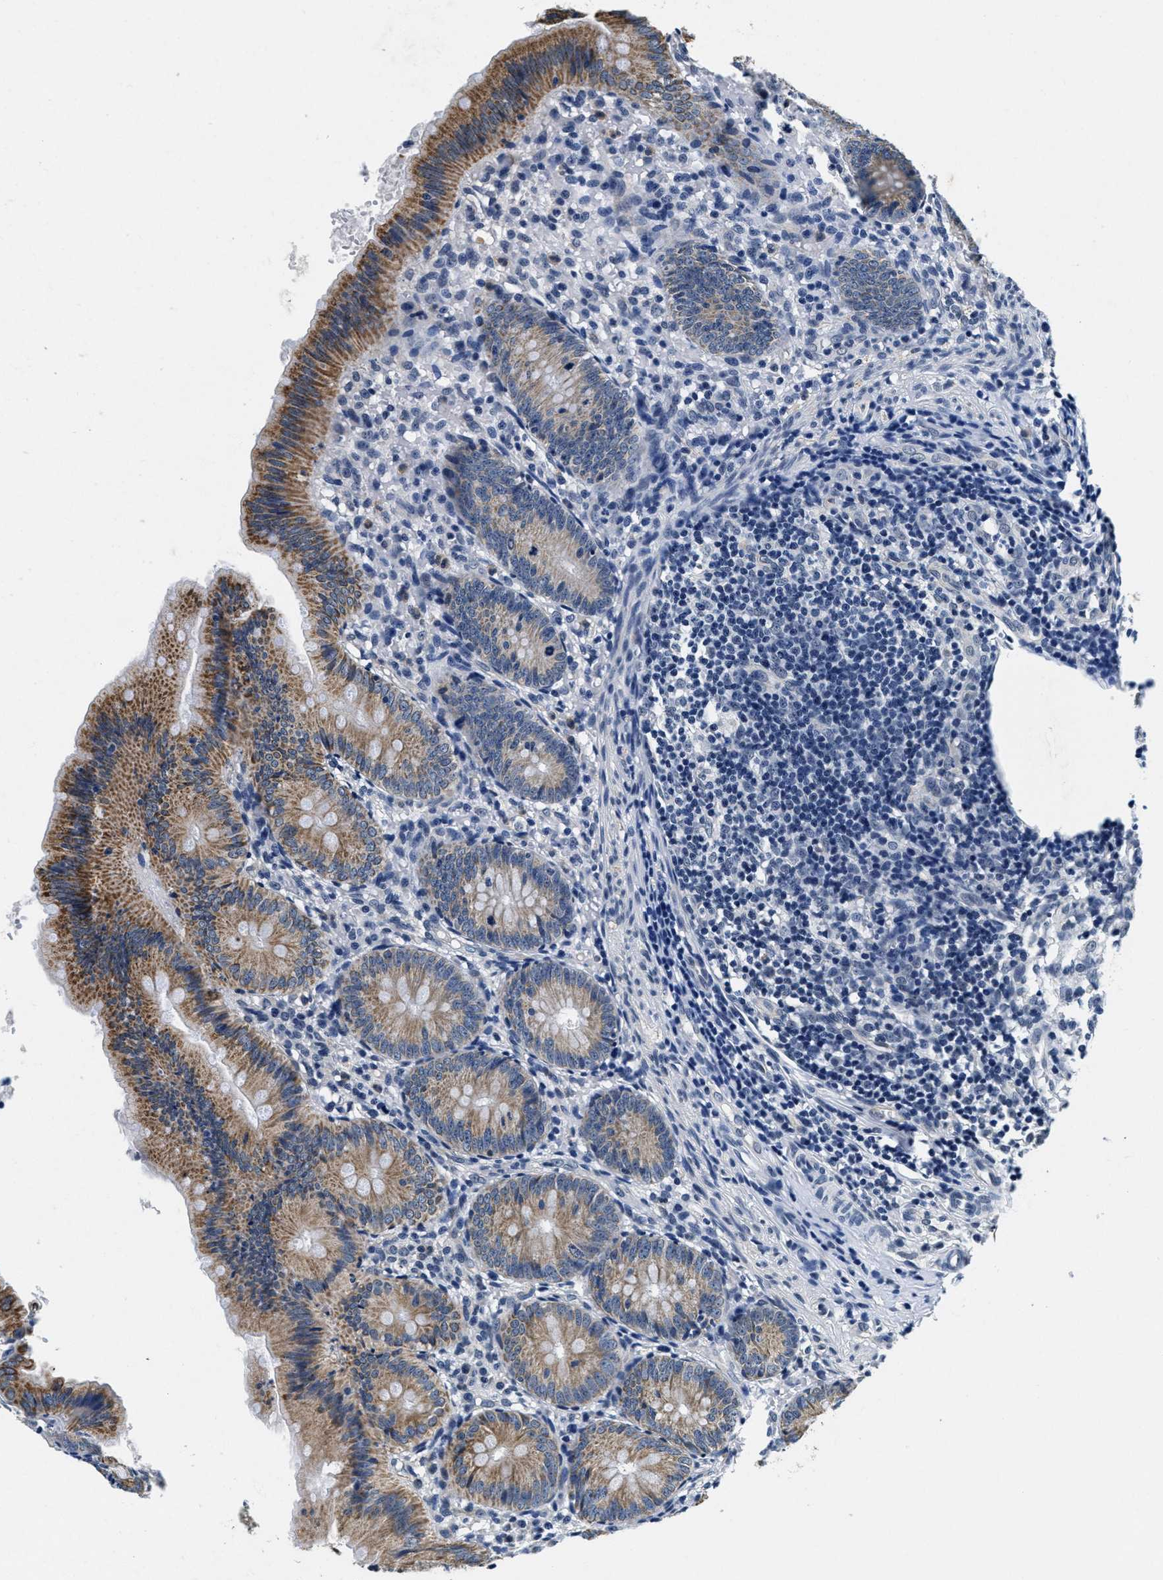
{"staining": {"intensity": "moderate", "quantity": ">75%", "location": "cytoplasmic/membranous"}, "tissue": "appendix", "cell_type": "Glandular cells", "image_type": "normal", "snomed": [{"axis": "morphology", "description": "Normal tissue, NOS"}, {"axis": "topography", "description": "Appendix"}], "caption": "Protein staining by immunohistochemistry shows moderate cytoplasmic/membranous staining in approximately >75% of glandular cells in normal appendix. (IHC, brightfield microscopy, high magnification).", "gene": "HS3ST2", "patient": {"sex": "male", "age": 1}}